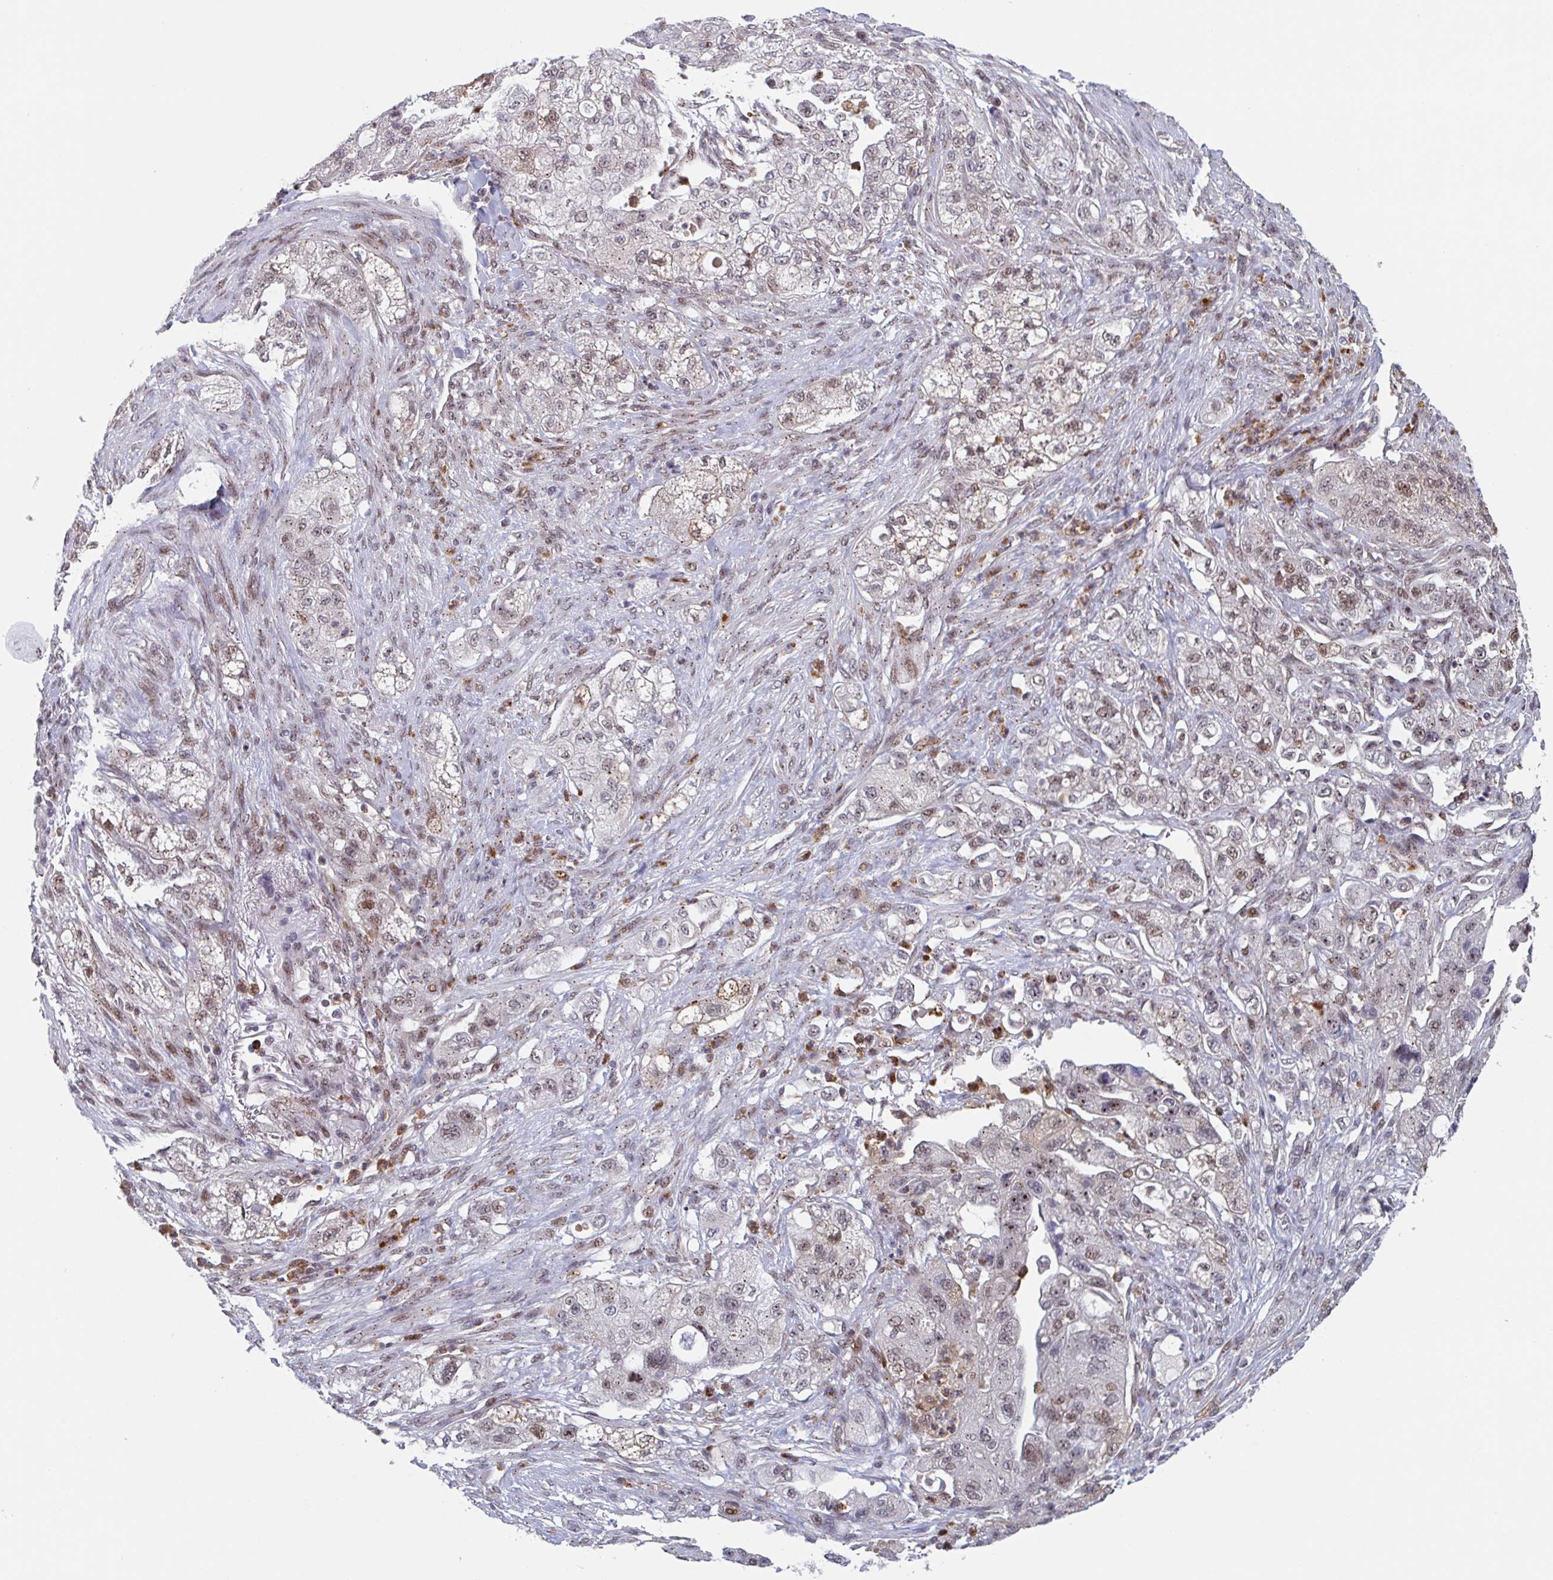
{"staining": {"intensity": "moderate", "quantity": "25%-75%", "location": "nuclear"}, "tissue": "pancreatic cancer", "cell_type": "Tumor cells", "image_type": "cancer", "snomed": [{"axis": "morphology", "description": "Adenocarcinoma, NOS"}, {"axis": "topography", "description": "Pancreas"}], "caption": "Immunohistochemical staining of pancreatic adenocarcinoma reveals moderate nuclear protein staining in about 25%-75% of tumor cells.", "gene": "RNF212", "patient": {"sex": "female", "age": 78}}